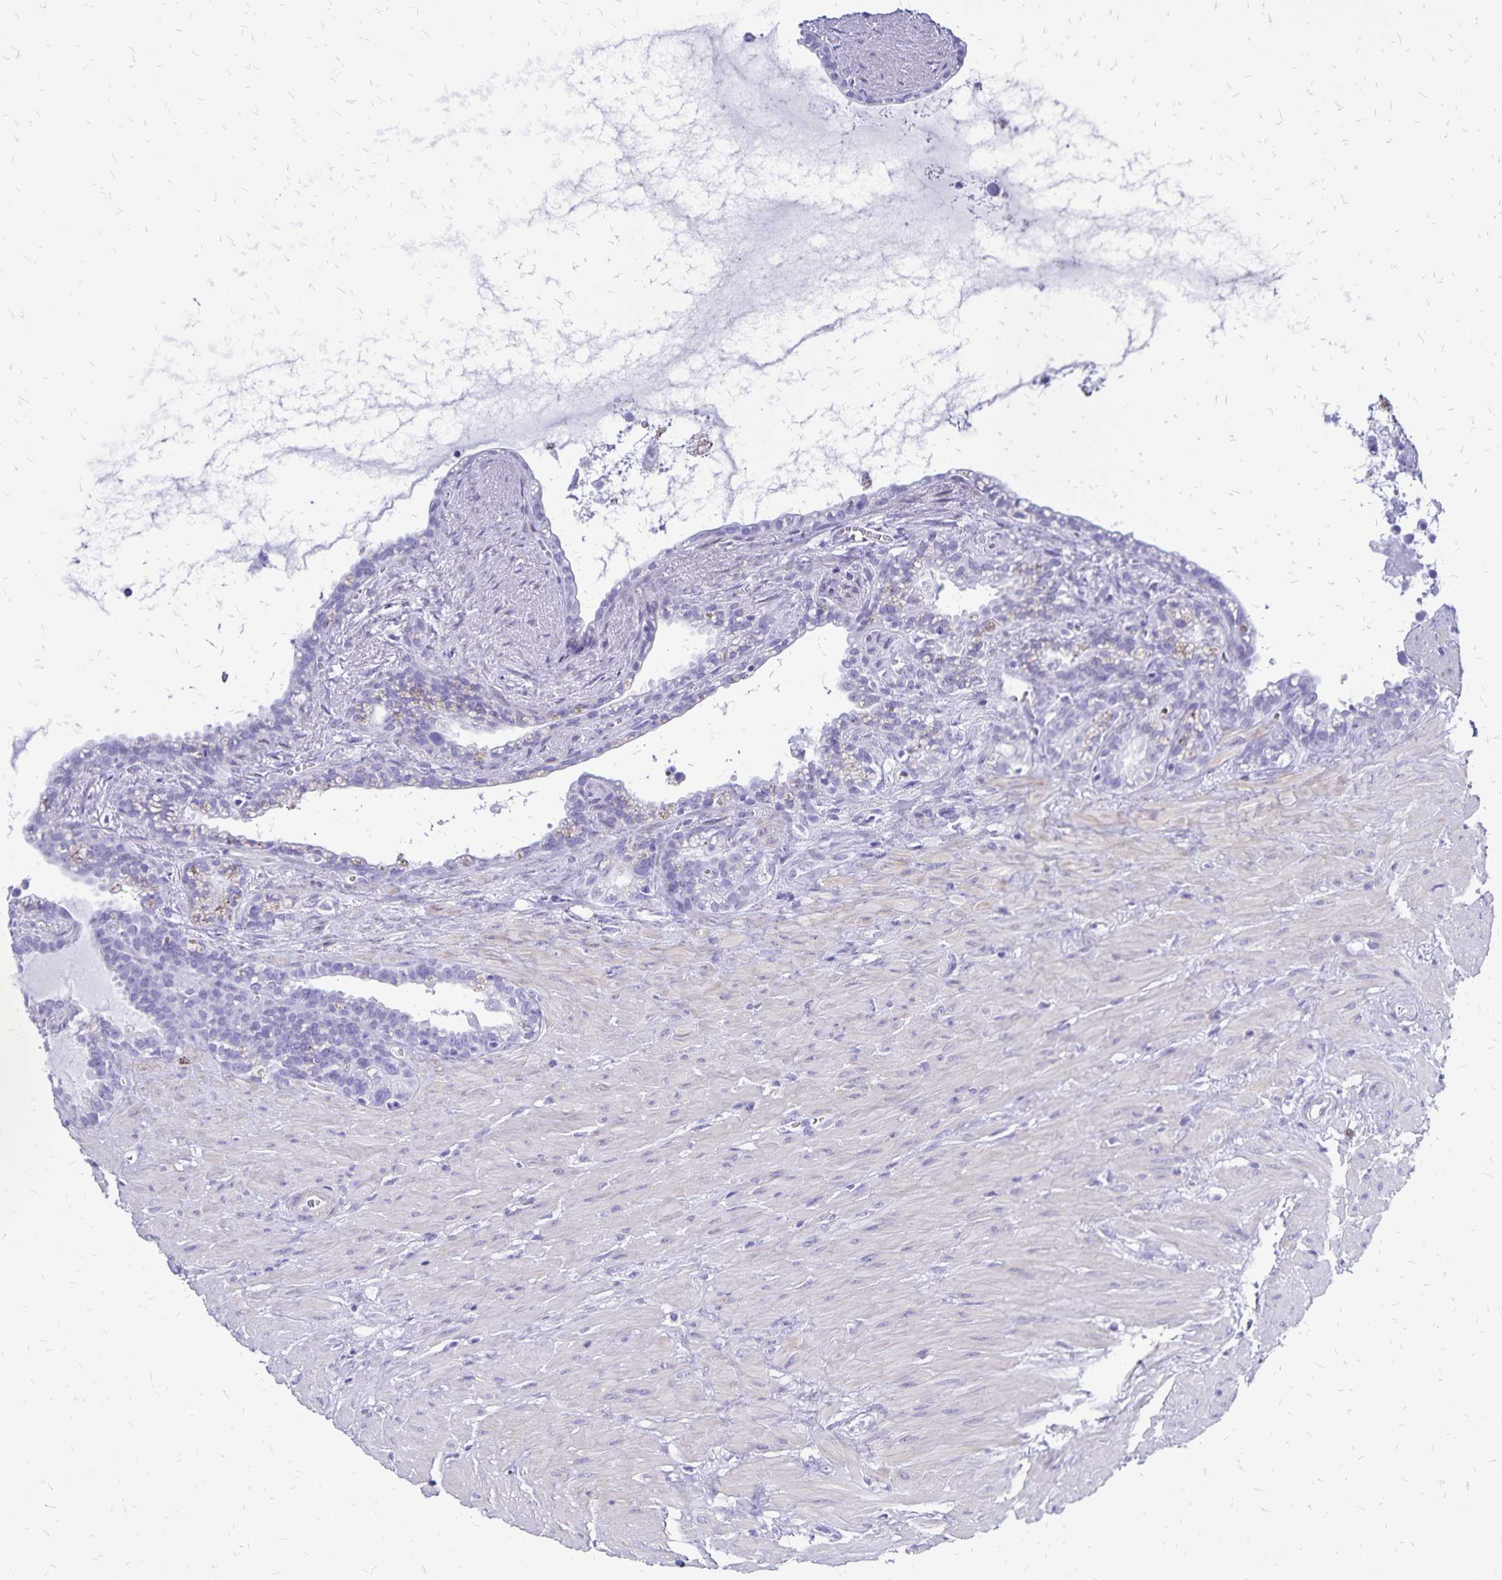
{"staining": {"intensity": "negative", "quantity": "none", "location": "none"}, "tissue": "seminal vesicle", "cell_type": "Glandular cells", "image_type": "normal", "snomed": [{"axis": "morphology", "description": "Normal tissue, NOS"}, {"axis": "topography", "description": "Seminal veicle"}], "caption": "A micrograph of seminal vesicle stained for a protein displays no brown staining in glandular cells. The staining was performed using DAB (3,3'-diaminobenzidine) to visualize the protein expression in brown, while the nuclei were stained in blue with hematoxylin (Magnification: 20x).", "gene": "HMGB3", "patient": {"sex": "male", "age": 76}}